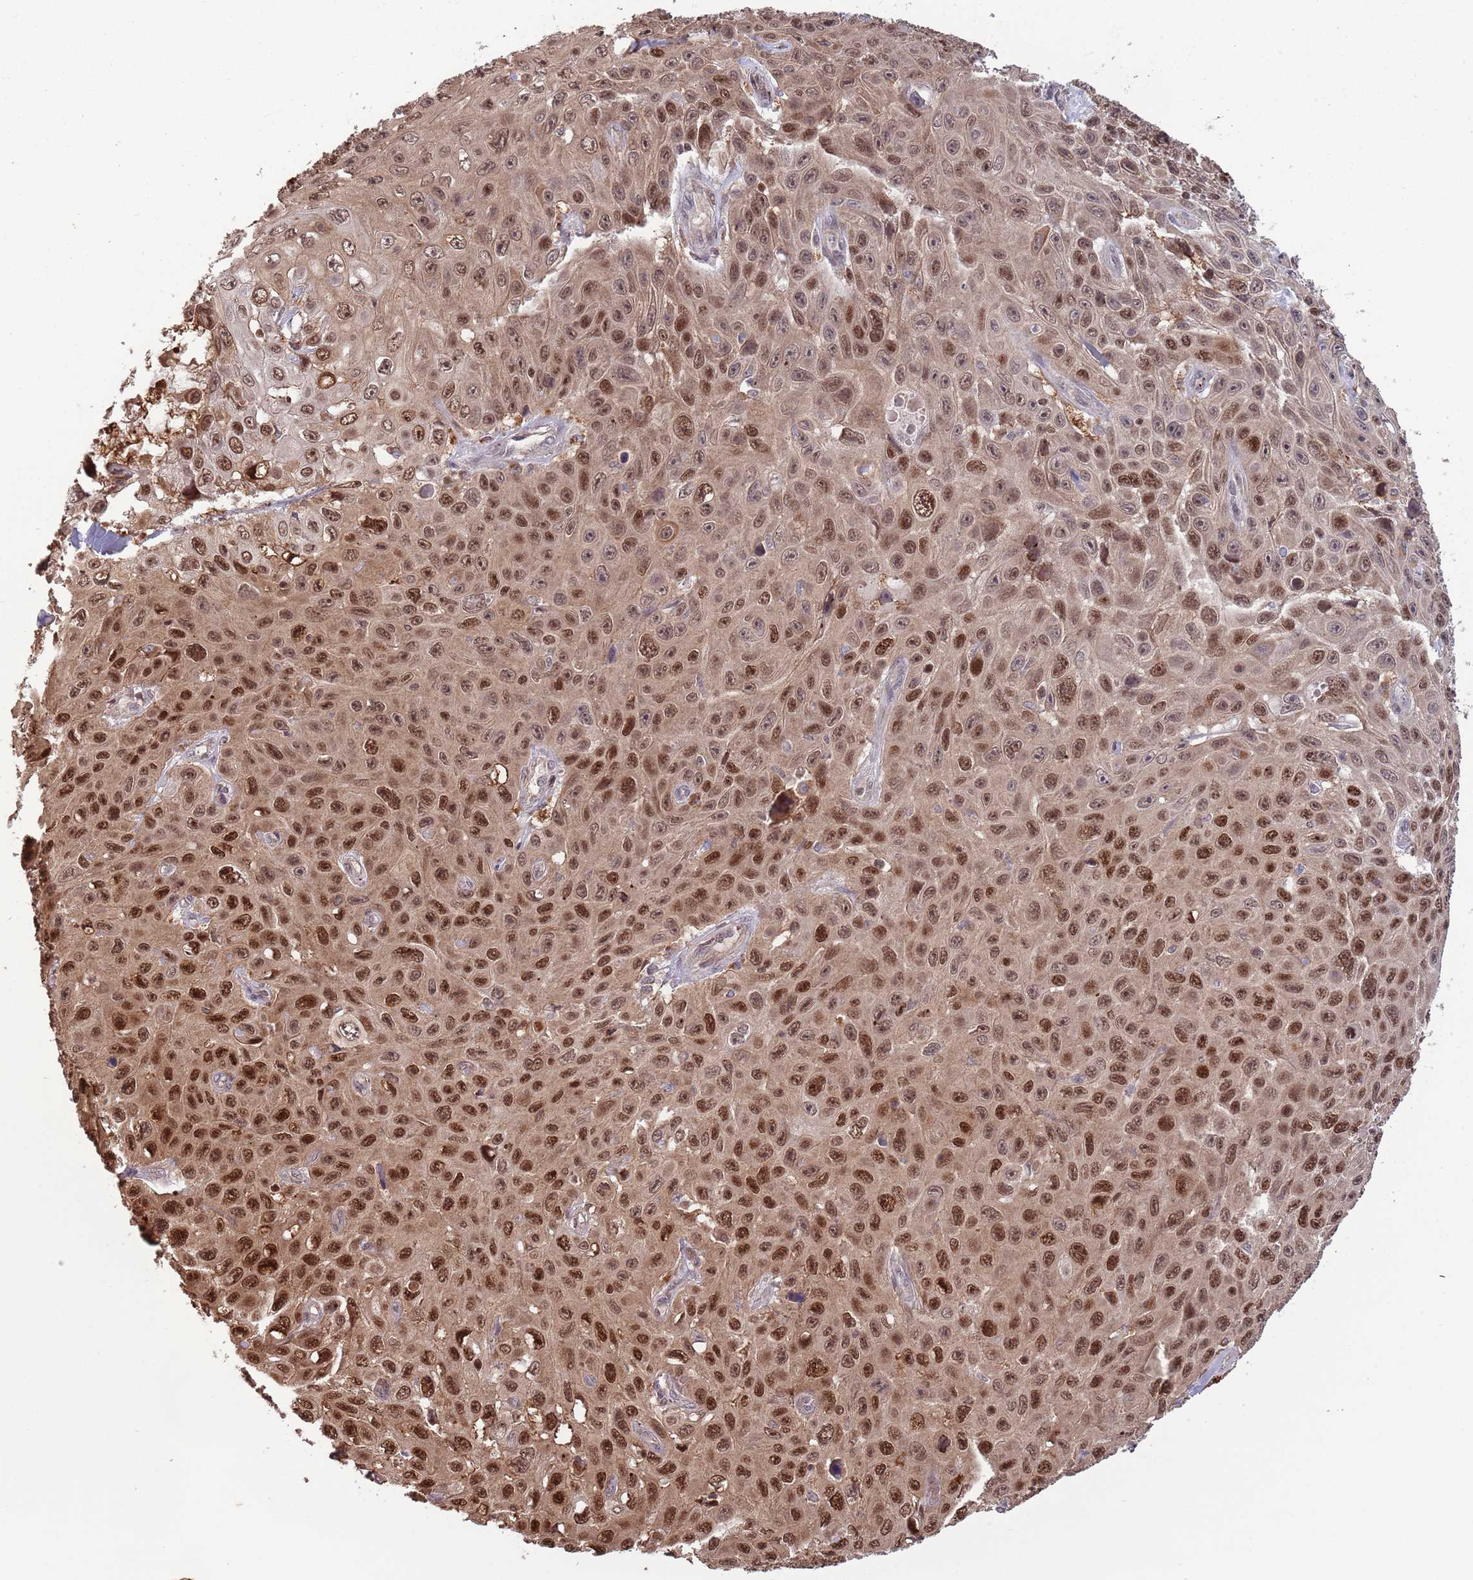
{"staining": {"intensity": "strong", "quantity": ">75%", "location": "nuclear"}, "tissue": "skin cancer", "cell_type": "Tumor cells", "image_type": "cancer", "snomed": [{"axis": "morphology", "description": "Squamous cell carcinoma, NOS"}, {"axis": "topography", "description": "Skin"}], "caption": "Approximately >75% of tumor cells in human squamous cell carcinoma (skin) exhibit strong nuclear protein expression as visualized by brown immunohistochemical staining.", "gene": "SALL1", "patient": {"sex": "male", "age": 82}}